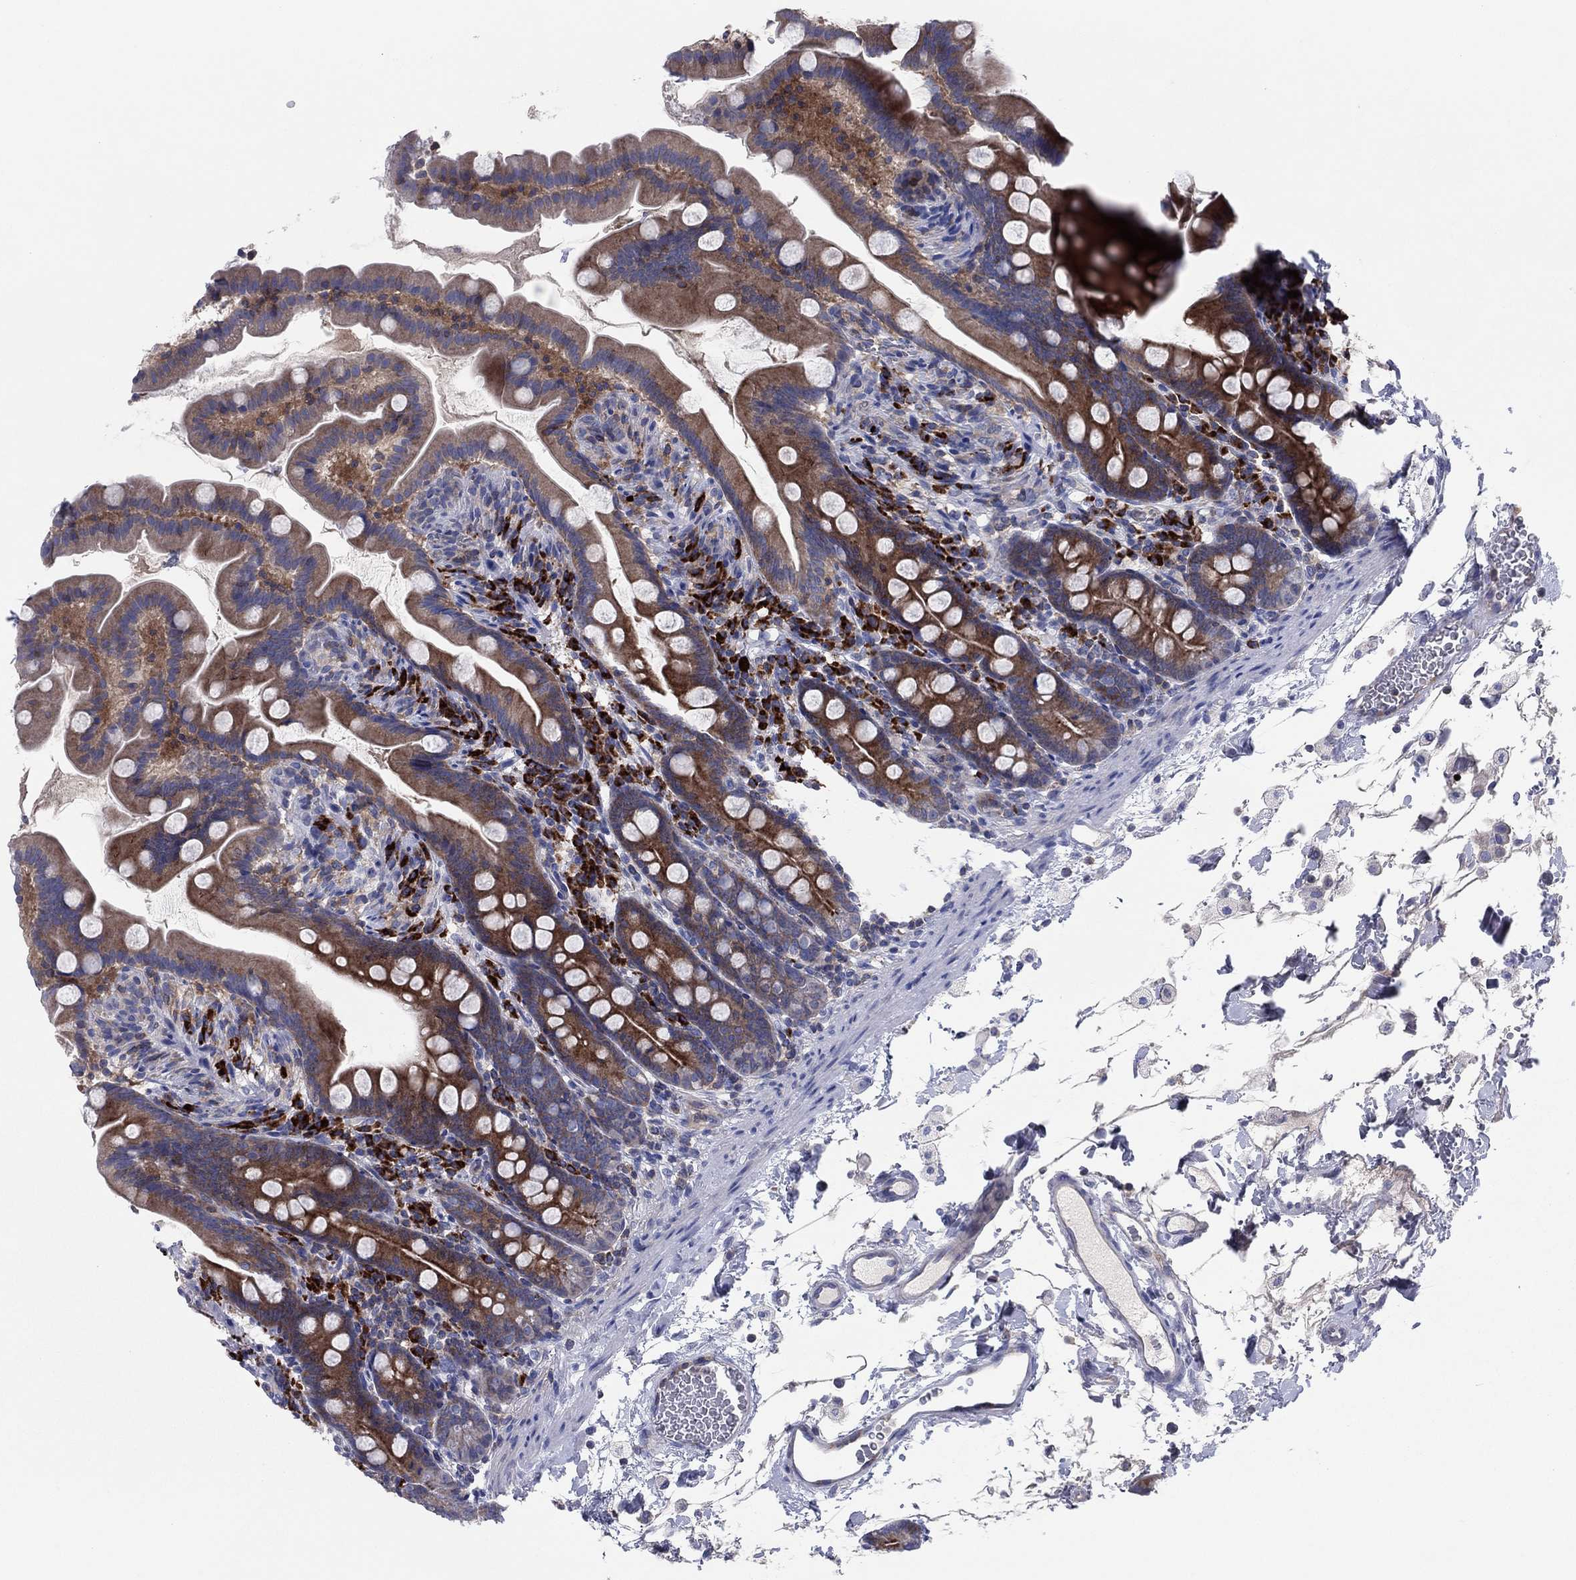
{"staining": {"intensity": "strong", "quantity": "<25%", "location": "cytoplasmic/membranous"}, "tissue": "small intestine", "cell_type": "Glandular cells", "image_type": "normal", "snomed": [{"axis": "morphology", "description": "Normal tissue, NOS"}, {"axis": "topography", "description": "Small intestine"}], "caption": "Glandular cells display medium levels of strong cytoplasmic/membranous positivity in approximately <25% of cells in benign small intestine.", "gene": "PVR", "patient": {"sex": "female", "age": 44}}